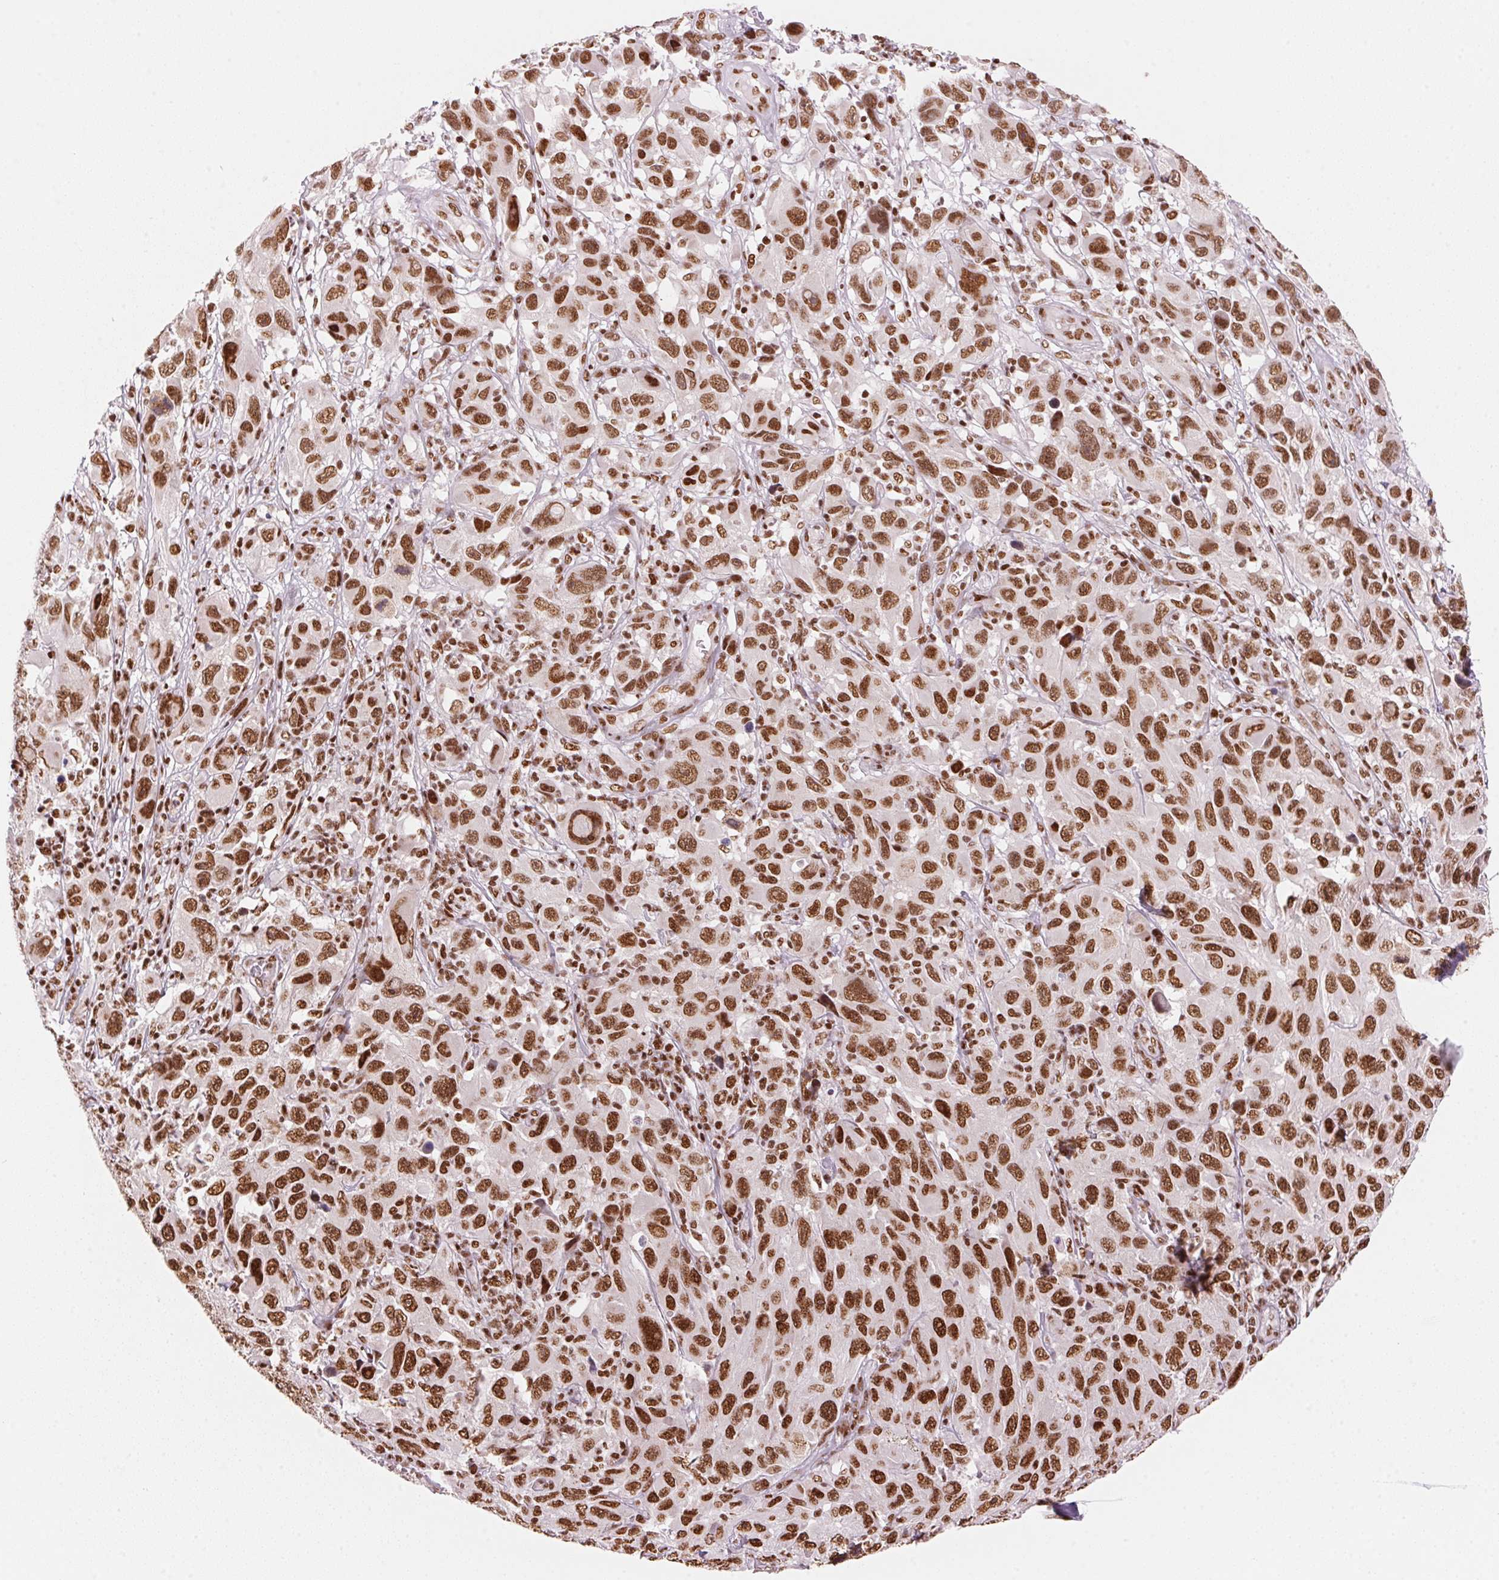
{"staining": {"intensity": "strong", "quantity": ">75%", "location": "nuclear"}, "tissue": "melanoma", "cell_type": "Tumor cells", "image_type": "cancer", "snomed": [{"axis": "morphology", "description": "Malignant melanoma, NOS"}, {"axis": "topography", "description": "Skin"}], "caption": "Brown immunohistochemical staining in human malignant melanoma reveals strong nuclear staining in about >75% of tumor cells.", "gene": "NXF1", "patient": {"sex": "male", "age": 53}}